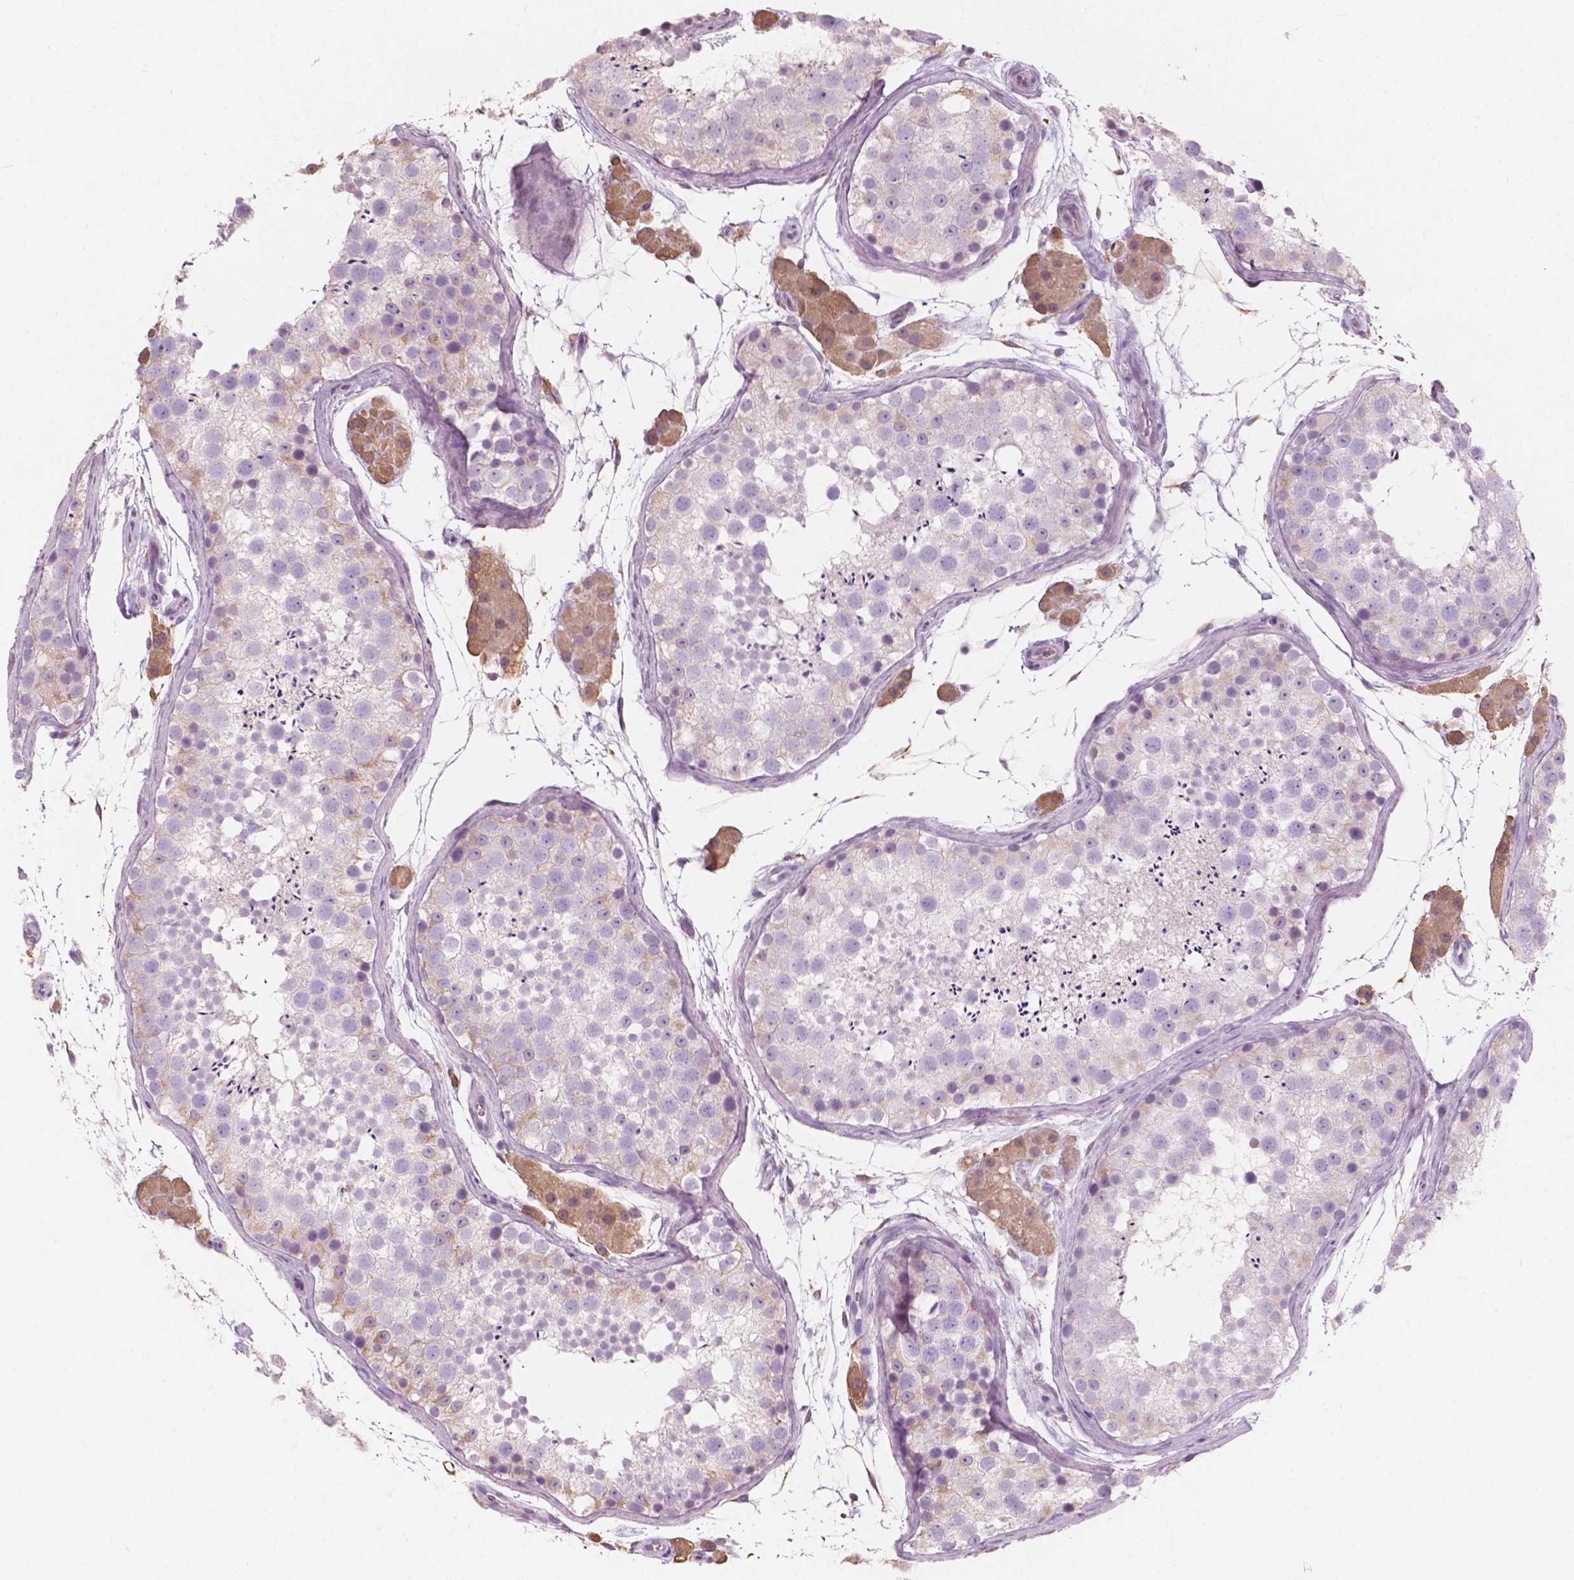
{"staining": {"intensity": "weak", "quantity": "<25%", "location": "cytoplasmic/membranous"}, "tissue": "testis", "cell_type": "Cells in seminiferous ducts", "image_type": "normal", "snomed": [{"axis": "morphology", "description": "Normal tissue, NOS"}, {"axis": "topography", "description": "Testis"}], "caption": "Immunohistochemistry (IHC) of unremarkable testis shows no expression in cells in seminiferous ducts.", "gene": "AWAT1", "patient": {"sex": "male", "age": 41}}